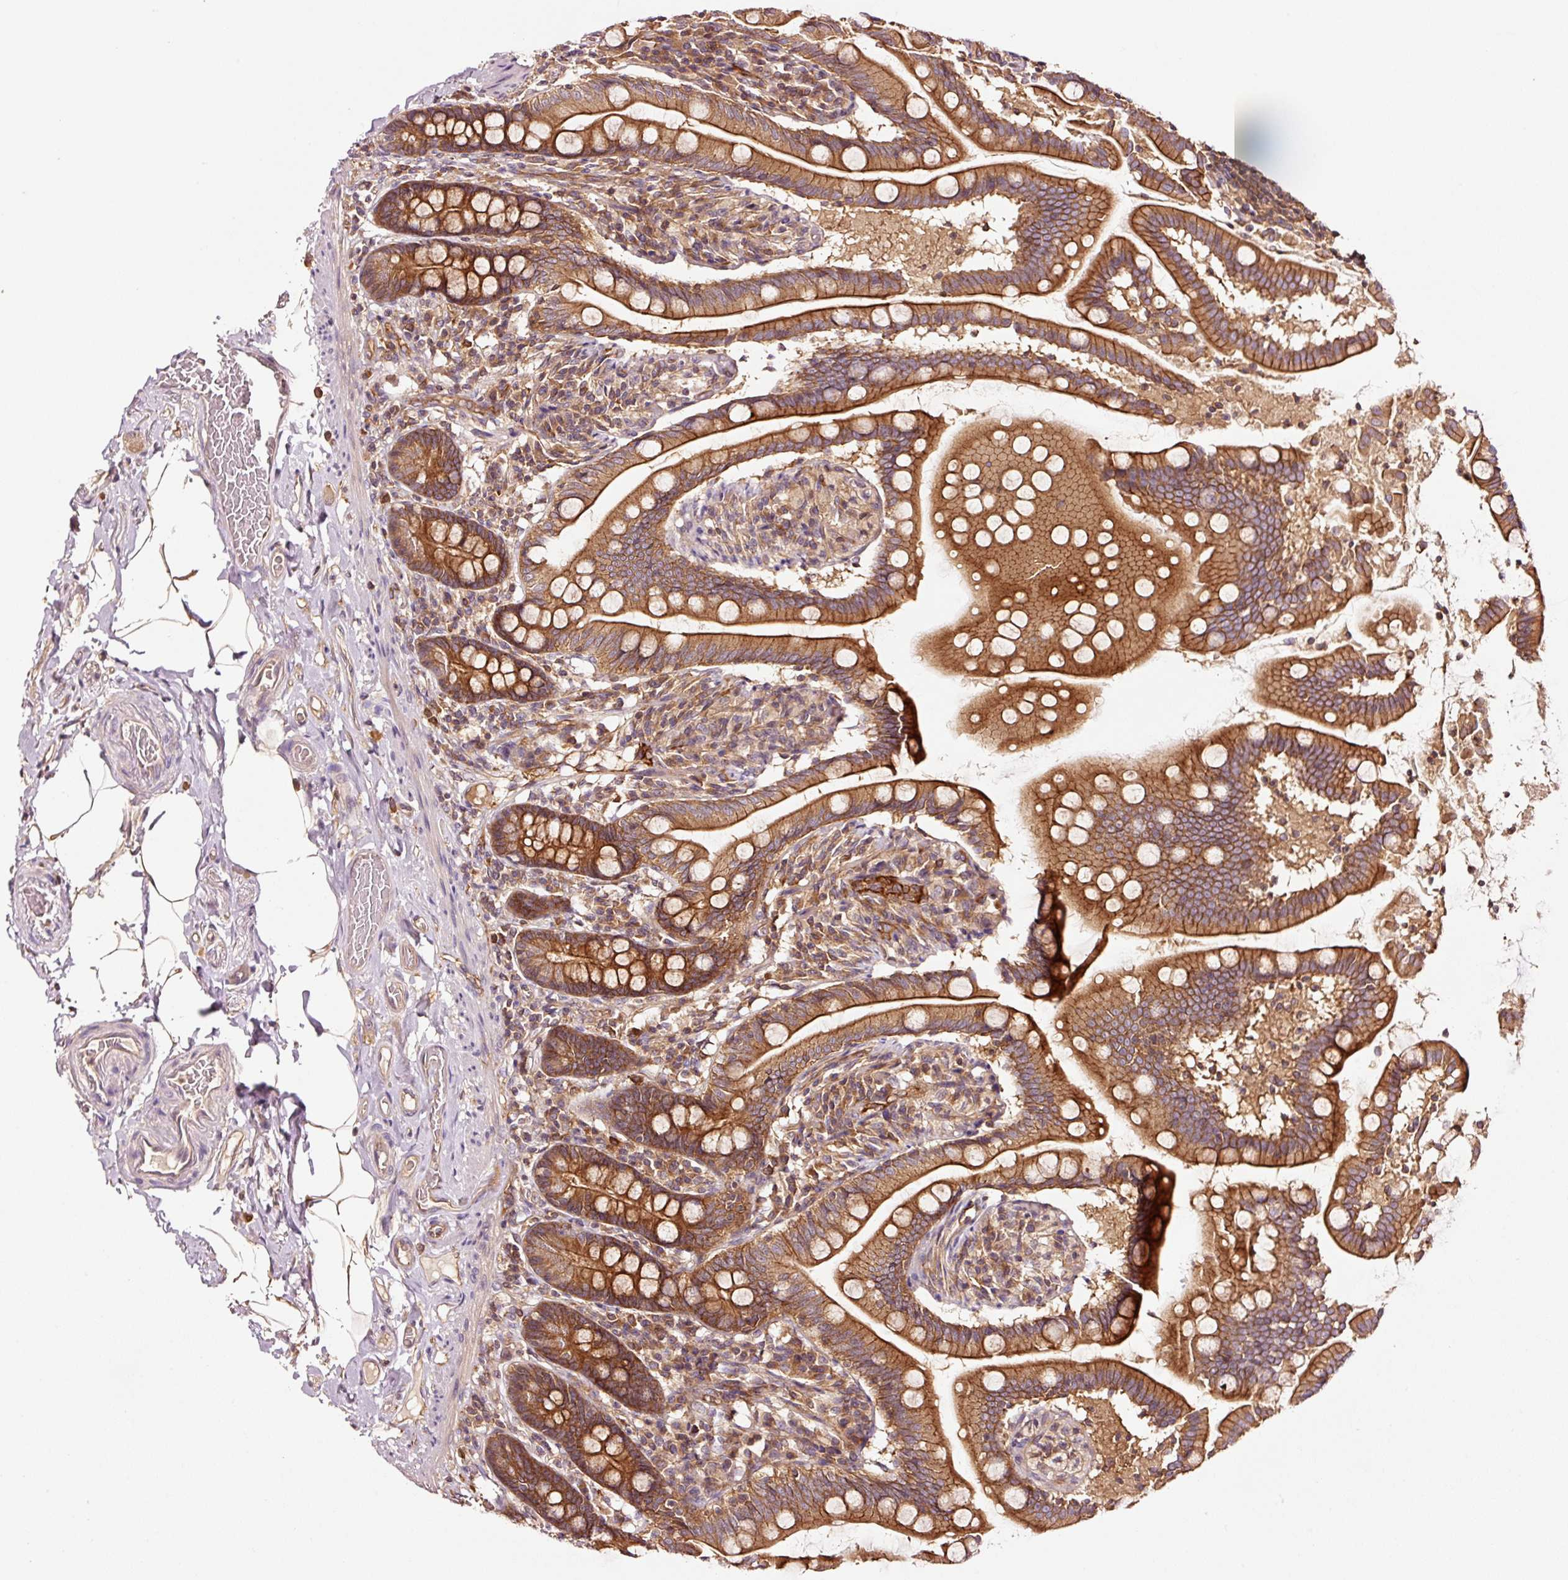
{"staining": {"intensity": "strong", "quantity": ">75%", "location": "cytoplasmic/membranous"}, "tissue": "small intestine", "cell_type": "Glandular cells", "image_type": "normal", "snomed": [{"axis": "morphology", "description": "Normal tissue, NOS"}, {"axis": "topography", "description": "Small intestine"}], "caption": "This image reveals unremarkable small intestine stained with immunohistochemistry to label a protein in brown. The cytoplasmic/membranous of glandular cells show strong positivity for the protein. Nuclei are counter-stained blue.", "gene": "METAP1", "patient": {"sex": "female", "age": 64}}